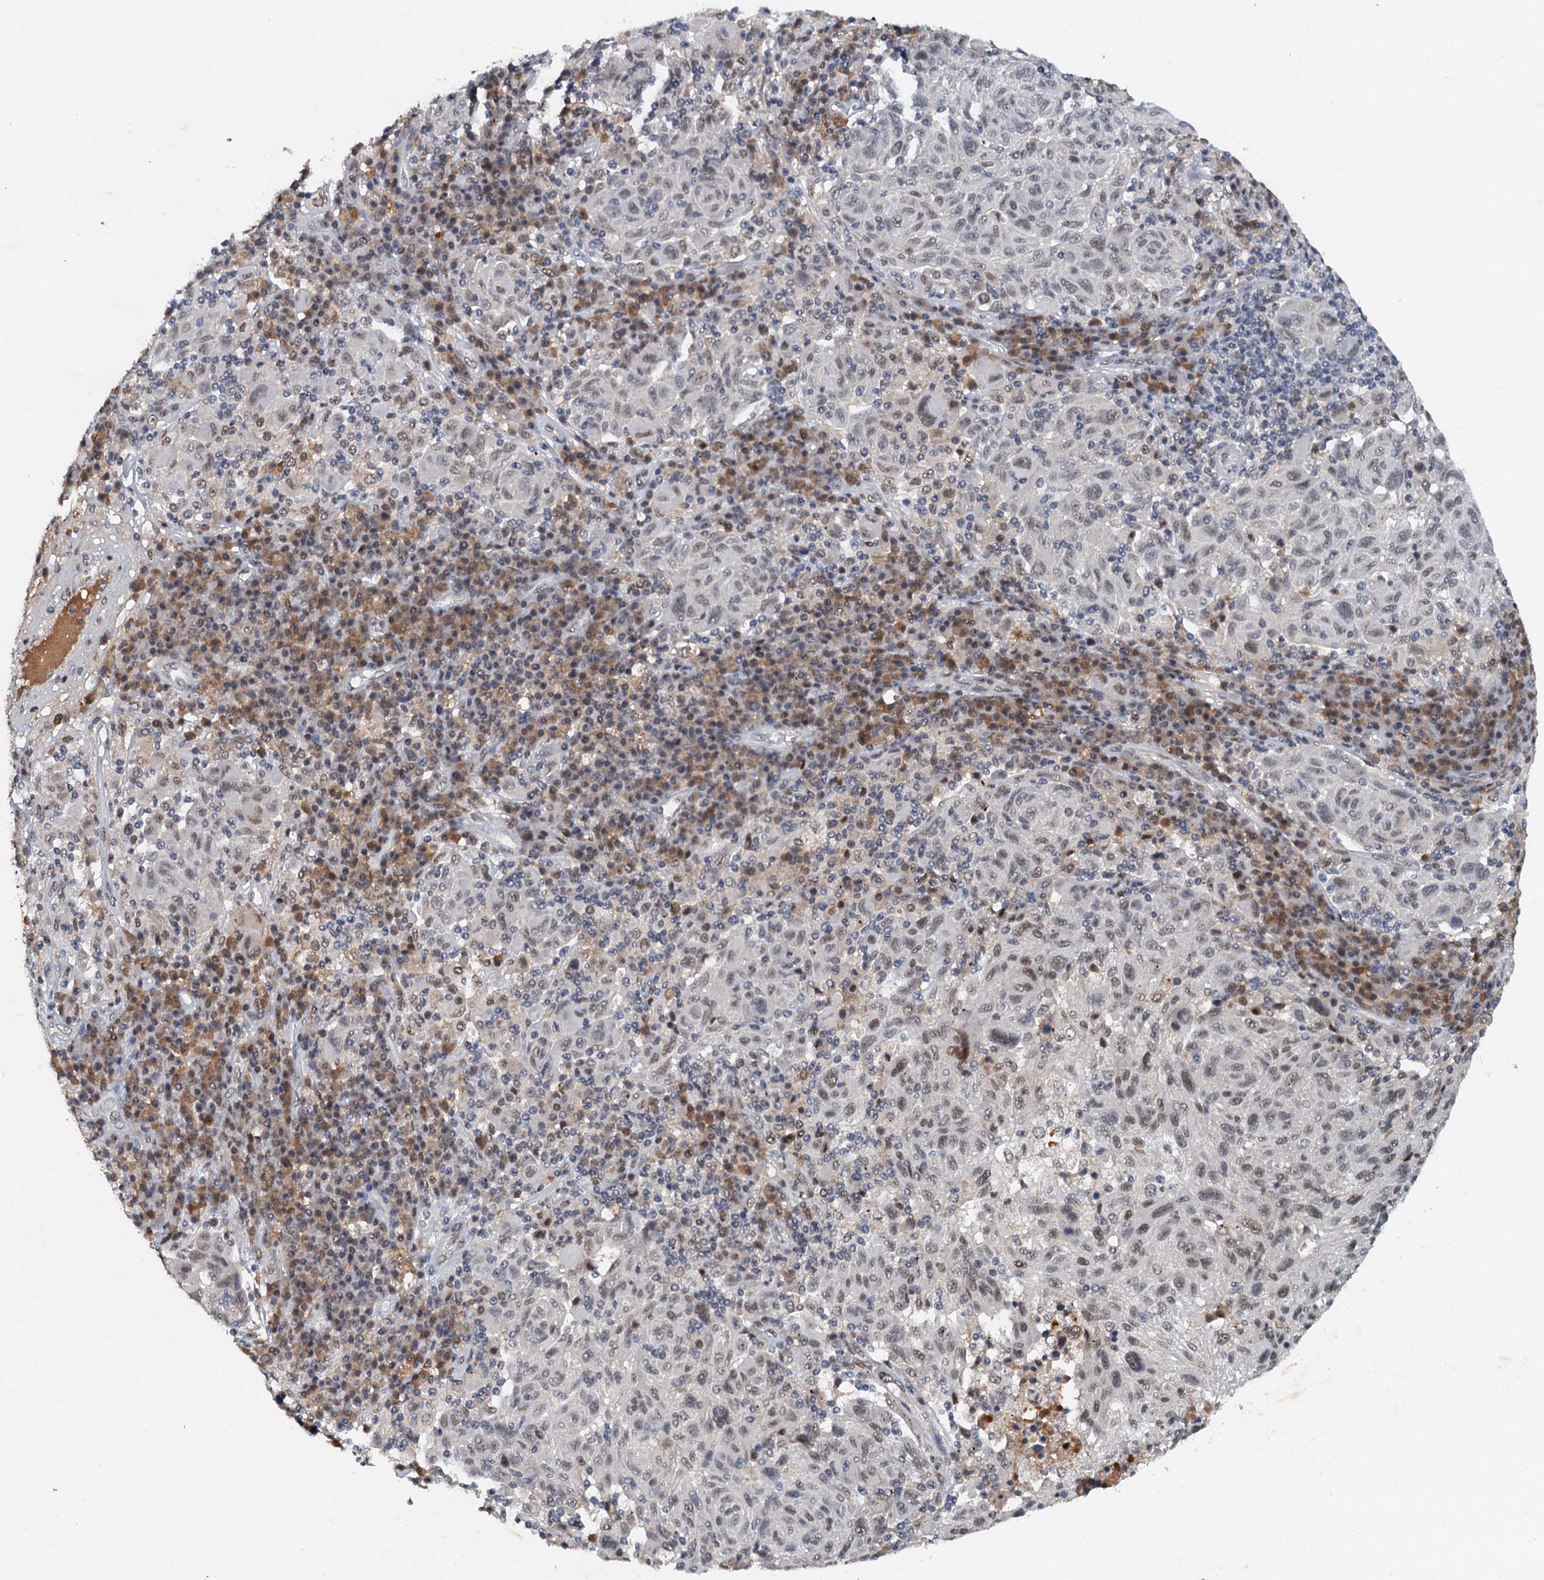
{"staining": {"intensity": "weak", "quantity": "25%-75%", "location": "nuclear"}, "tissue": "melanoma", "cell_type": "Tumor cells", "image_type": "cancer", "snomed": [{"axis": "morphology", "description": "Malignant melanoma, NOS"}, {"axis": "topography", "description": "Skin"}], "caption": "Immunohistochemistry (IHC) micrograph of malignant melanoma stained for a protein (brown), which exhibits low levels of weak nuclear positivity in about 25%-75% of tumor cells.", "gene": "CSTF3", "patient": {"sex": "male", "age": 53}}